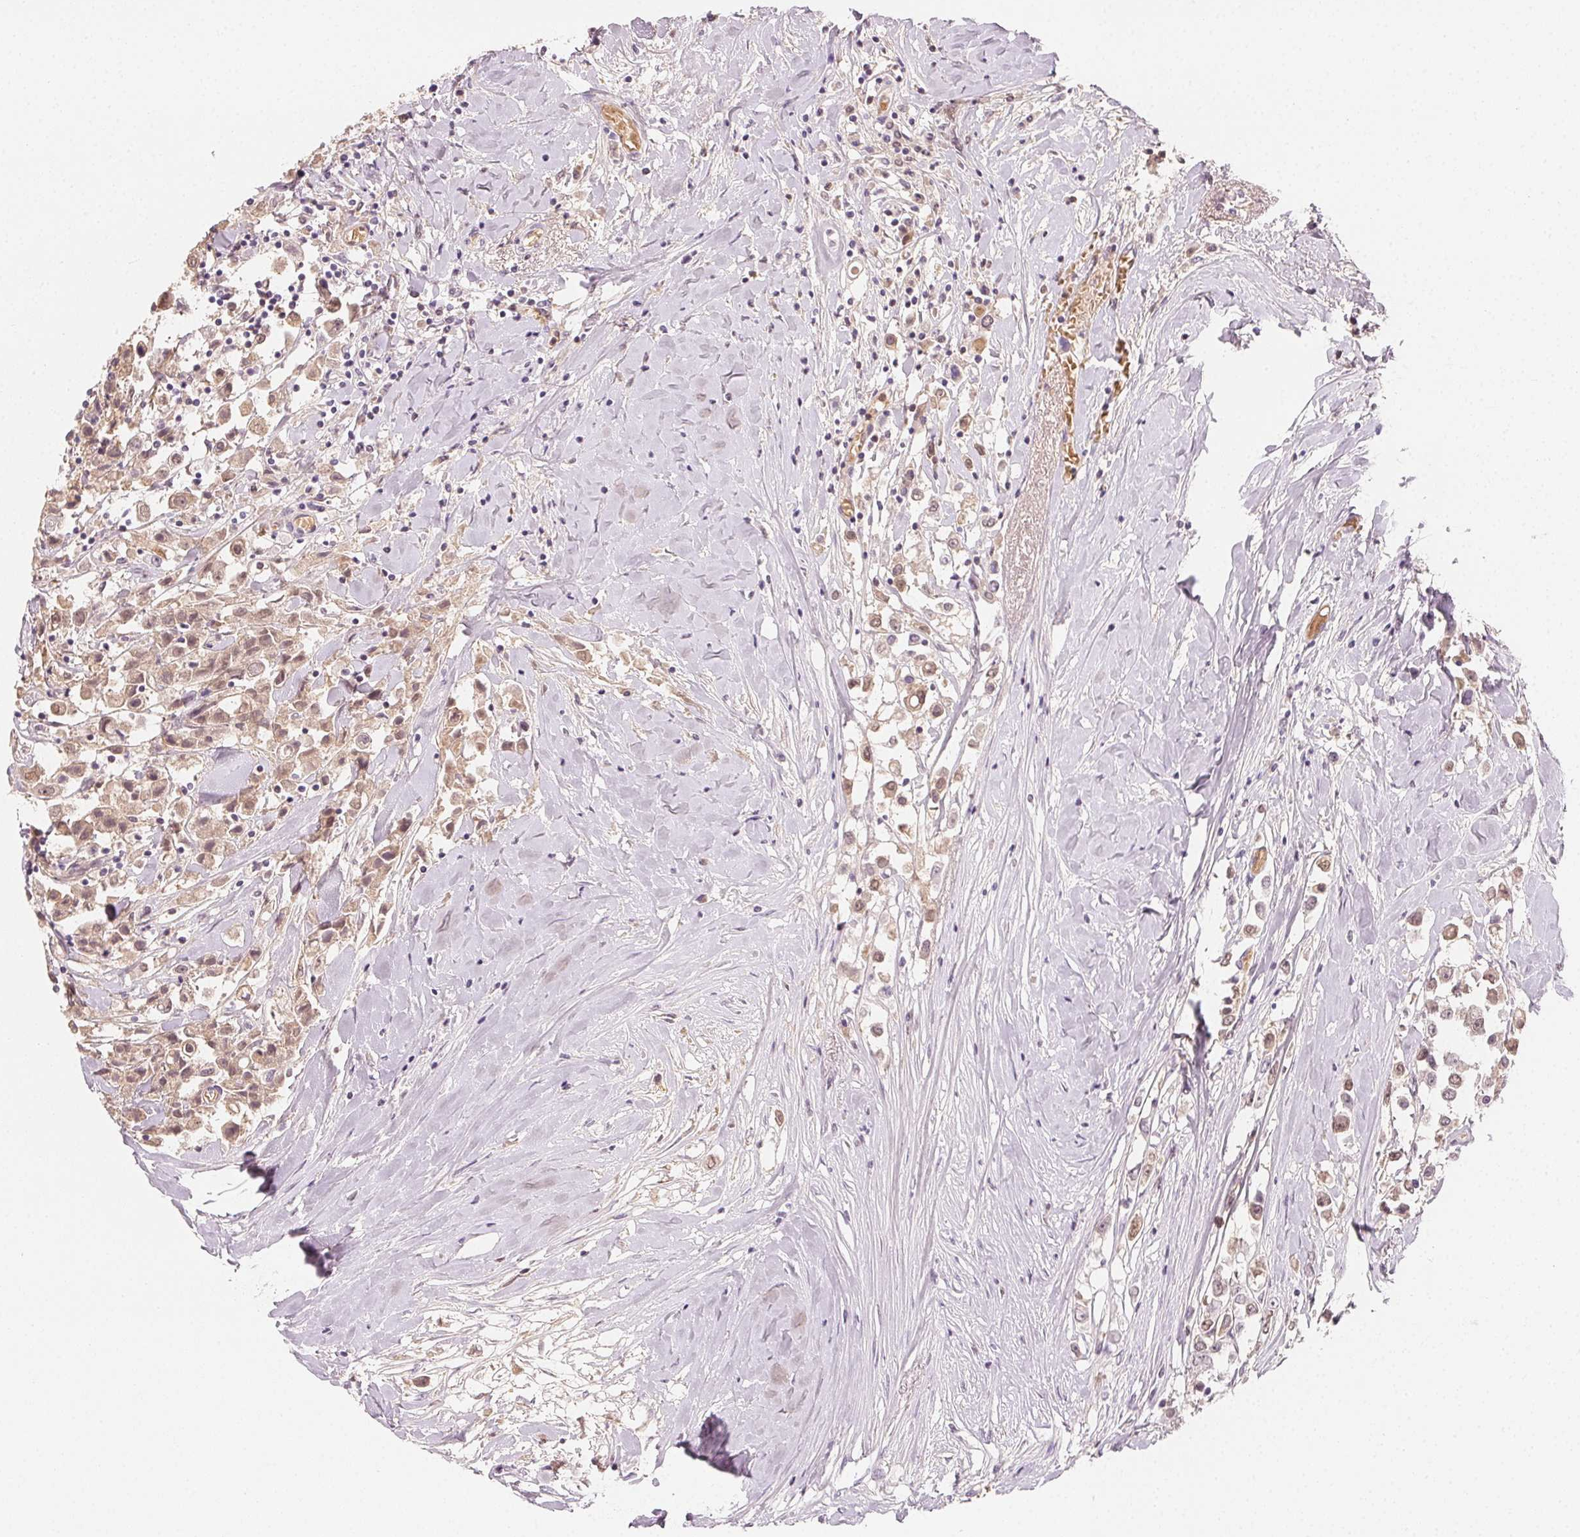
{"staining": {"intensity": "weak", "quantity": ">75%", "location": "cytoplasmic/membranous,nuclear"}, "tissue": "breast cancer", "cell_type": "Tumor cells", "image_type": "cancer", "snomed": [{"axis": "morphology", "description": "Duct carcinoma"}, {"axis": "topography", "description": "Breast"}], "caption": "Immunohistochemistry (IHC) of intraductal carcinoma (breast) exhibits low levels of weak cytoplasmic/membranous and nuclear staining in about >75% of tumor cells.", "gene": "AFM", "patient": {"sex": "female", "age": 61}}